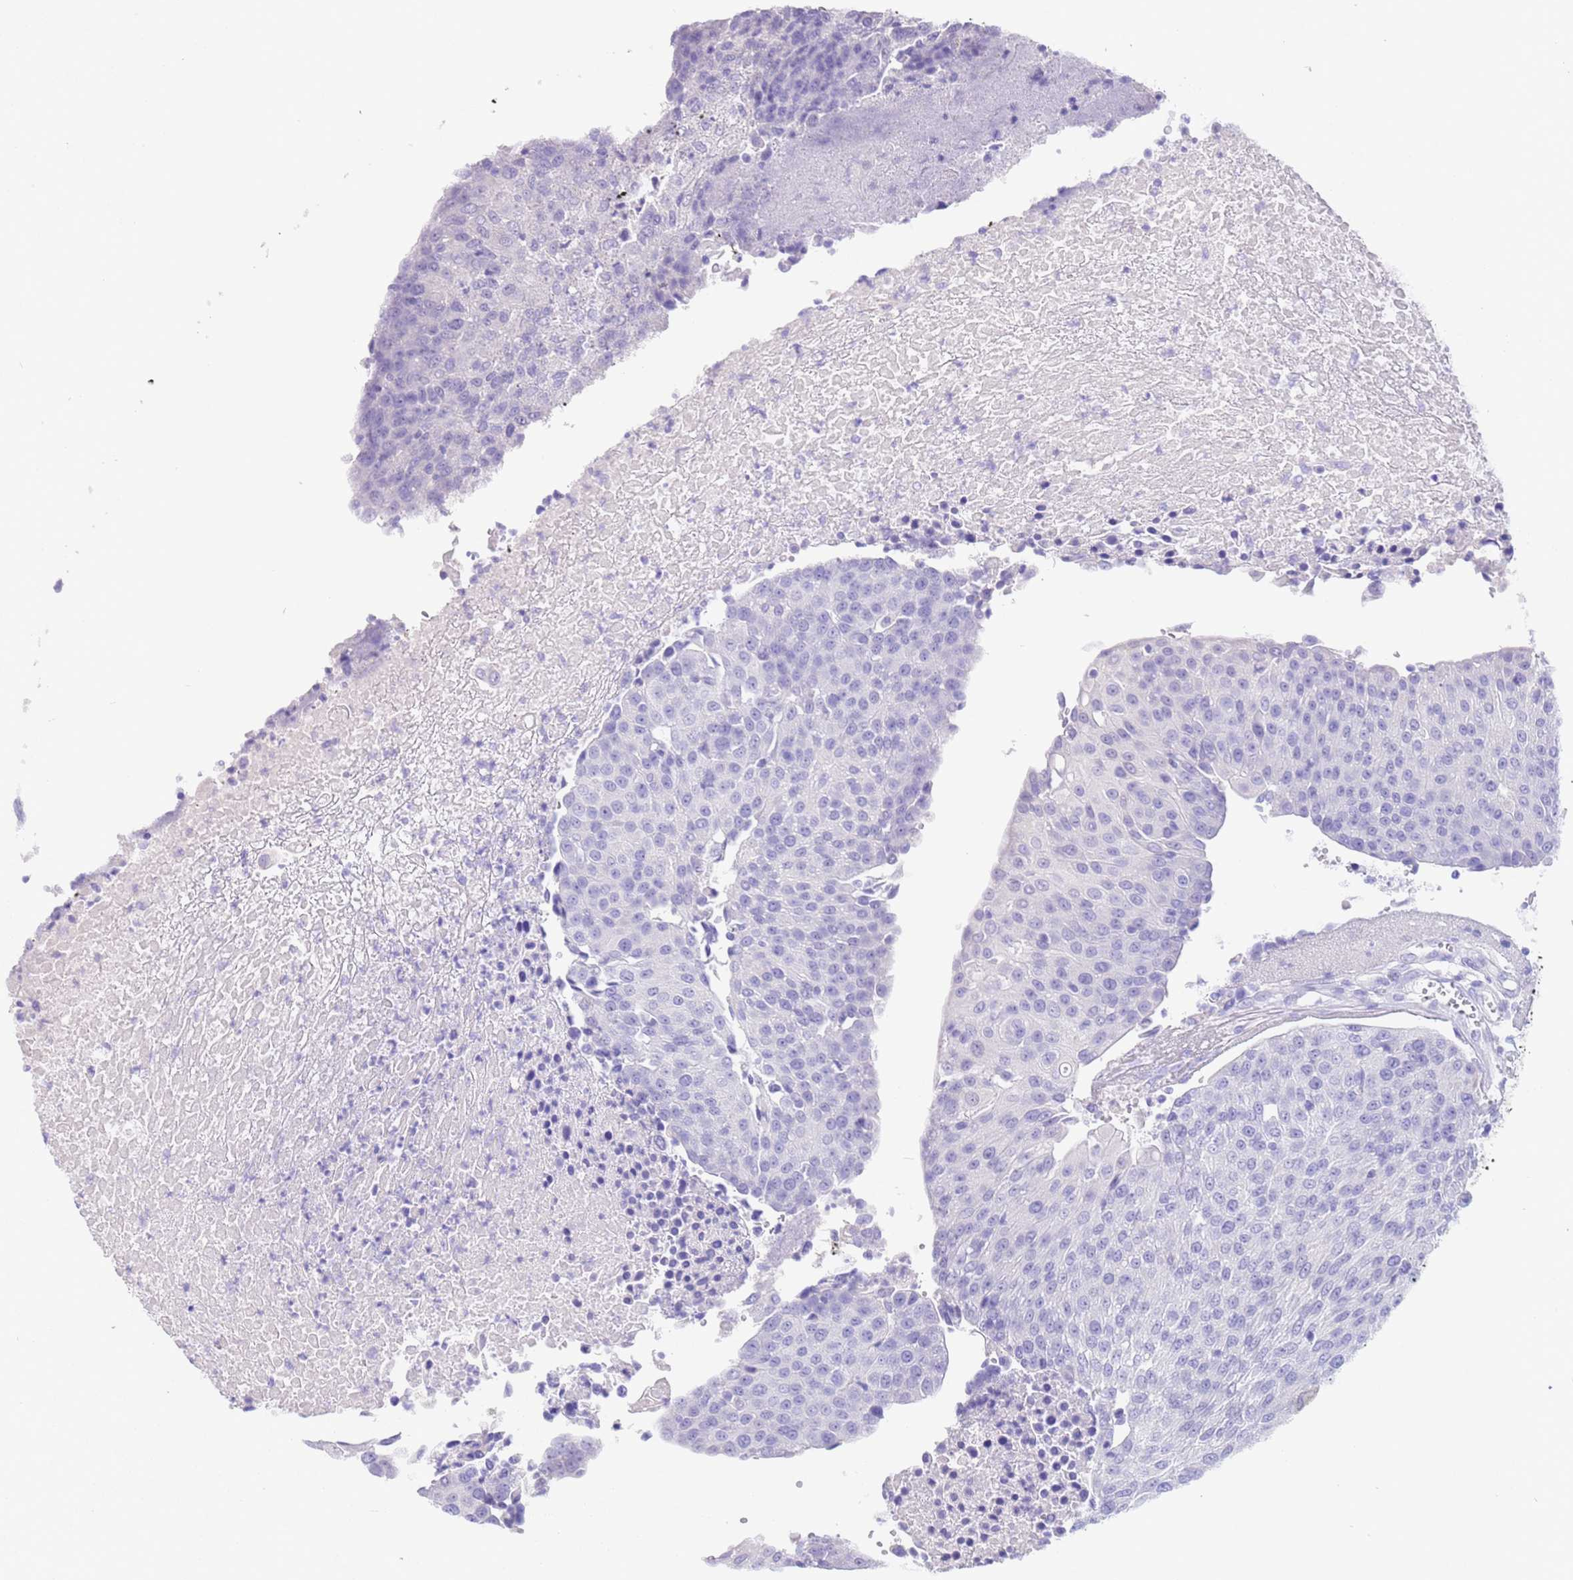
{"staining": {"intensity": "negative", "quantity": "none", "location": "none"}, "tissue": "urothelial cancer", "cell_type": "Tumor cells", "image_type": "cancer", "snomed": [{"axis": "morphology", "description": "Urothelial carcinoma, High grade"}, {"axis": "topography", "description": "Urinary bladder"}], "caption": "A high-resolution image shows immunohistochemistry staining of urothelial cancer, which demonstrates no significant staining in tumor cells.", "gene": "CPB1", "patient": {"sex": "female", "age": 85}}